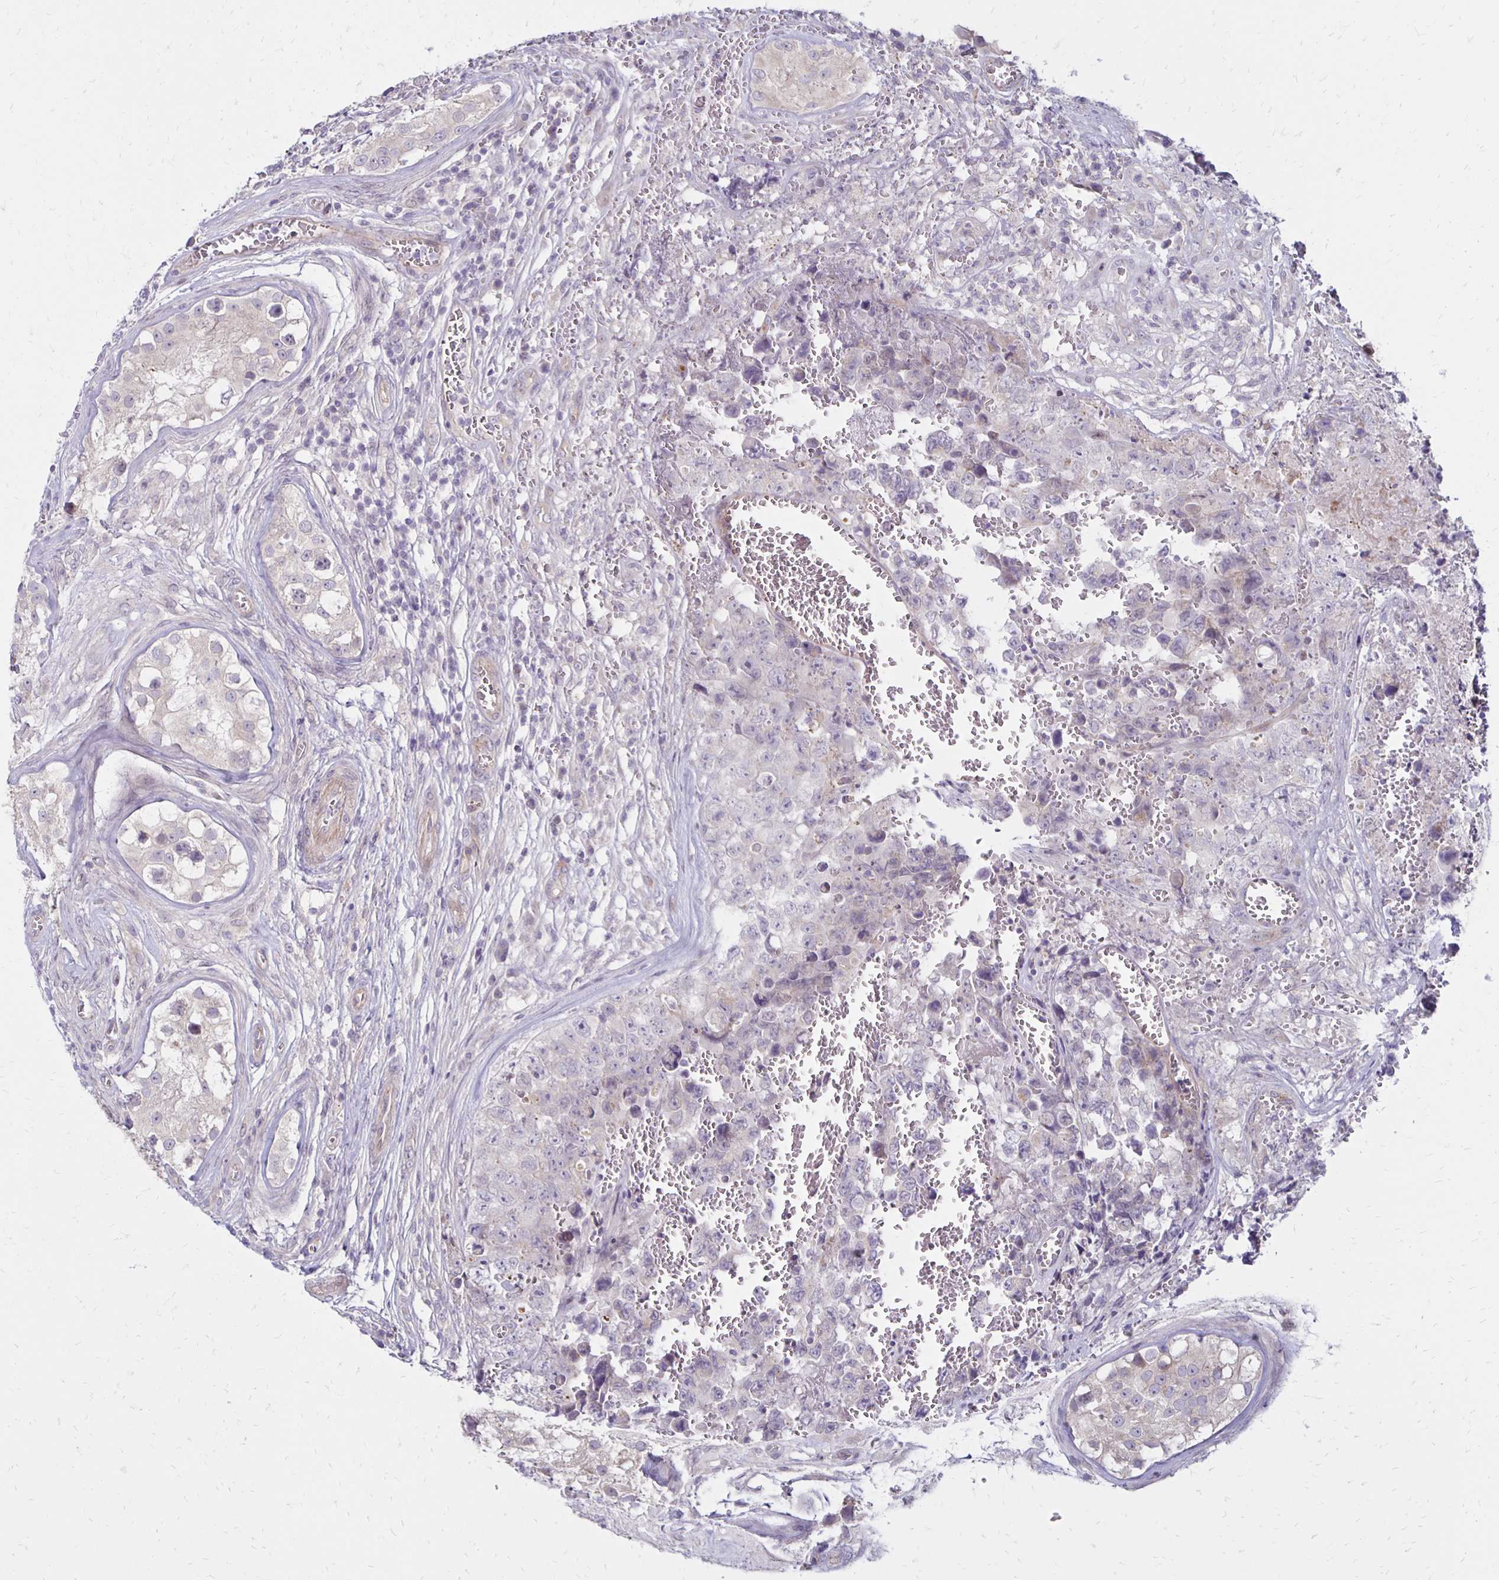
{"staining": {"intensity": "negative", "quantity": "none", "location": "none"}, "tissue": "testis cancer", "cell_type": "Tumor cells", "image_type": "cancer", "snomed": [{"axis": "morphology", "description": "Carcinoma, Embryonal, NOS"}, {"axis": "topography", "description": "Testis"}], "caption": "Immunohistochemistry of human testis embryonal carcinoma displays no positivity in tumor cells.", "gene": "KATNBL1", "patient": {"sex": "male", "age": 18}}